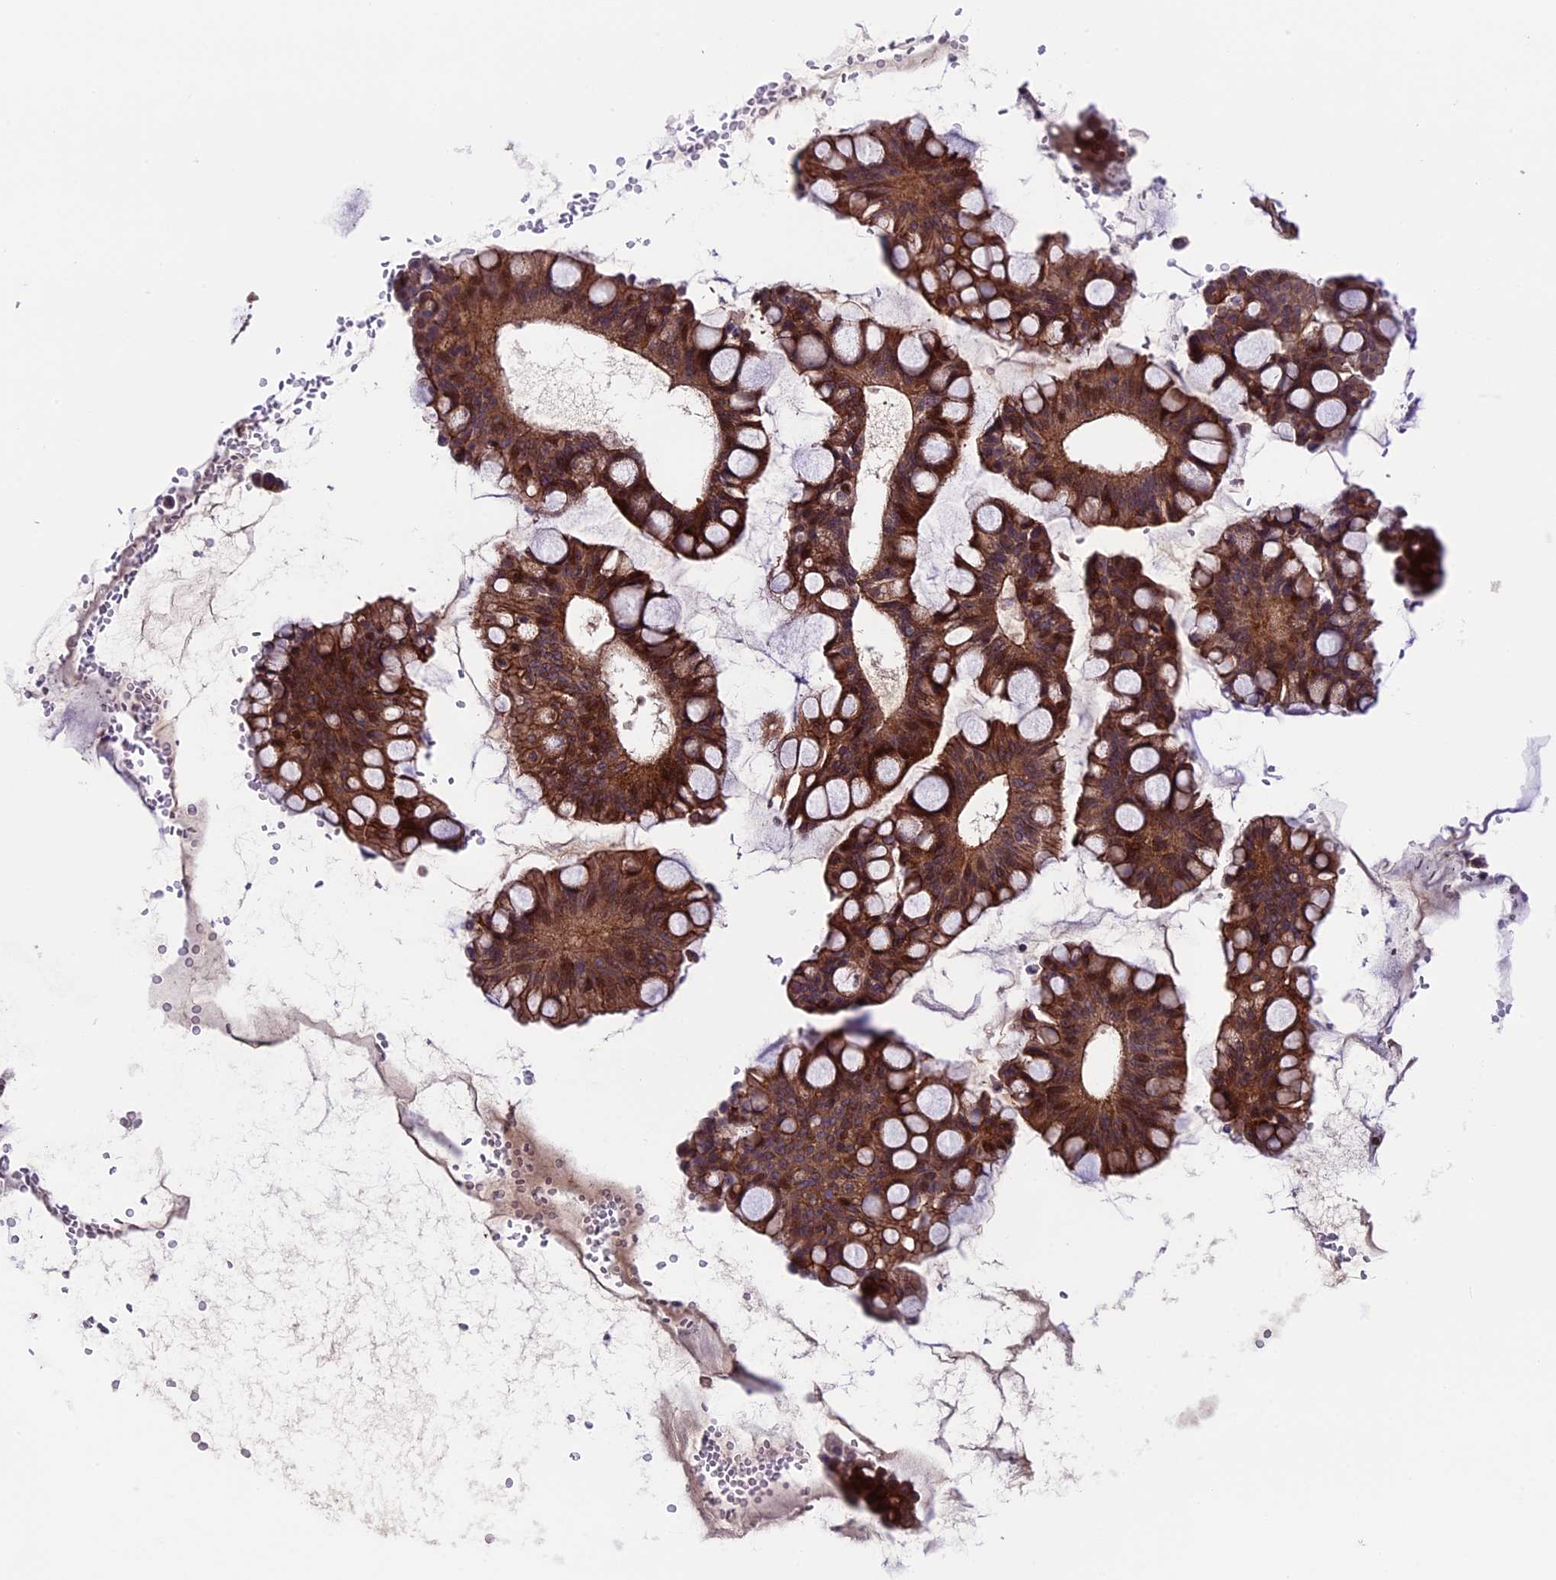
{"staining": {"intensity": "moderate", "quantity": ">75%", "location": "cytoplasmic/membranous"}, "tissue": "ovarian cancer", "cell_type": "Tumor cells", "image_type": "cancer", "snomed": [{"axis": "morphology", "description": "Cystadenocarcinoma, mucinous, NOS"}, {"axis": "topography", "description": "Ovary"}], "caption": "A brown stain shows moderate cytoplasmic/membranous staining of a protein in human ovarian cancer tumor cells. The protein is stained brown, and the nuclei are stained in blue (DAB IHC with brightfield microscopy, high magnification).", "gene": "SIPA1L3", "patient": {"sex": "female", "age": 73}}